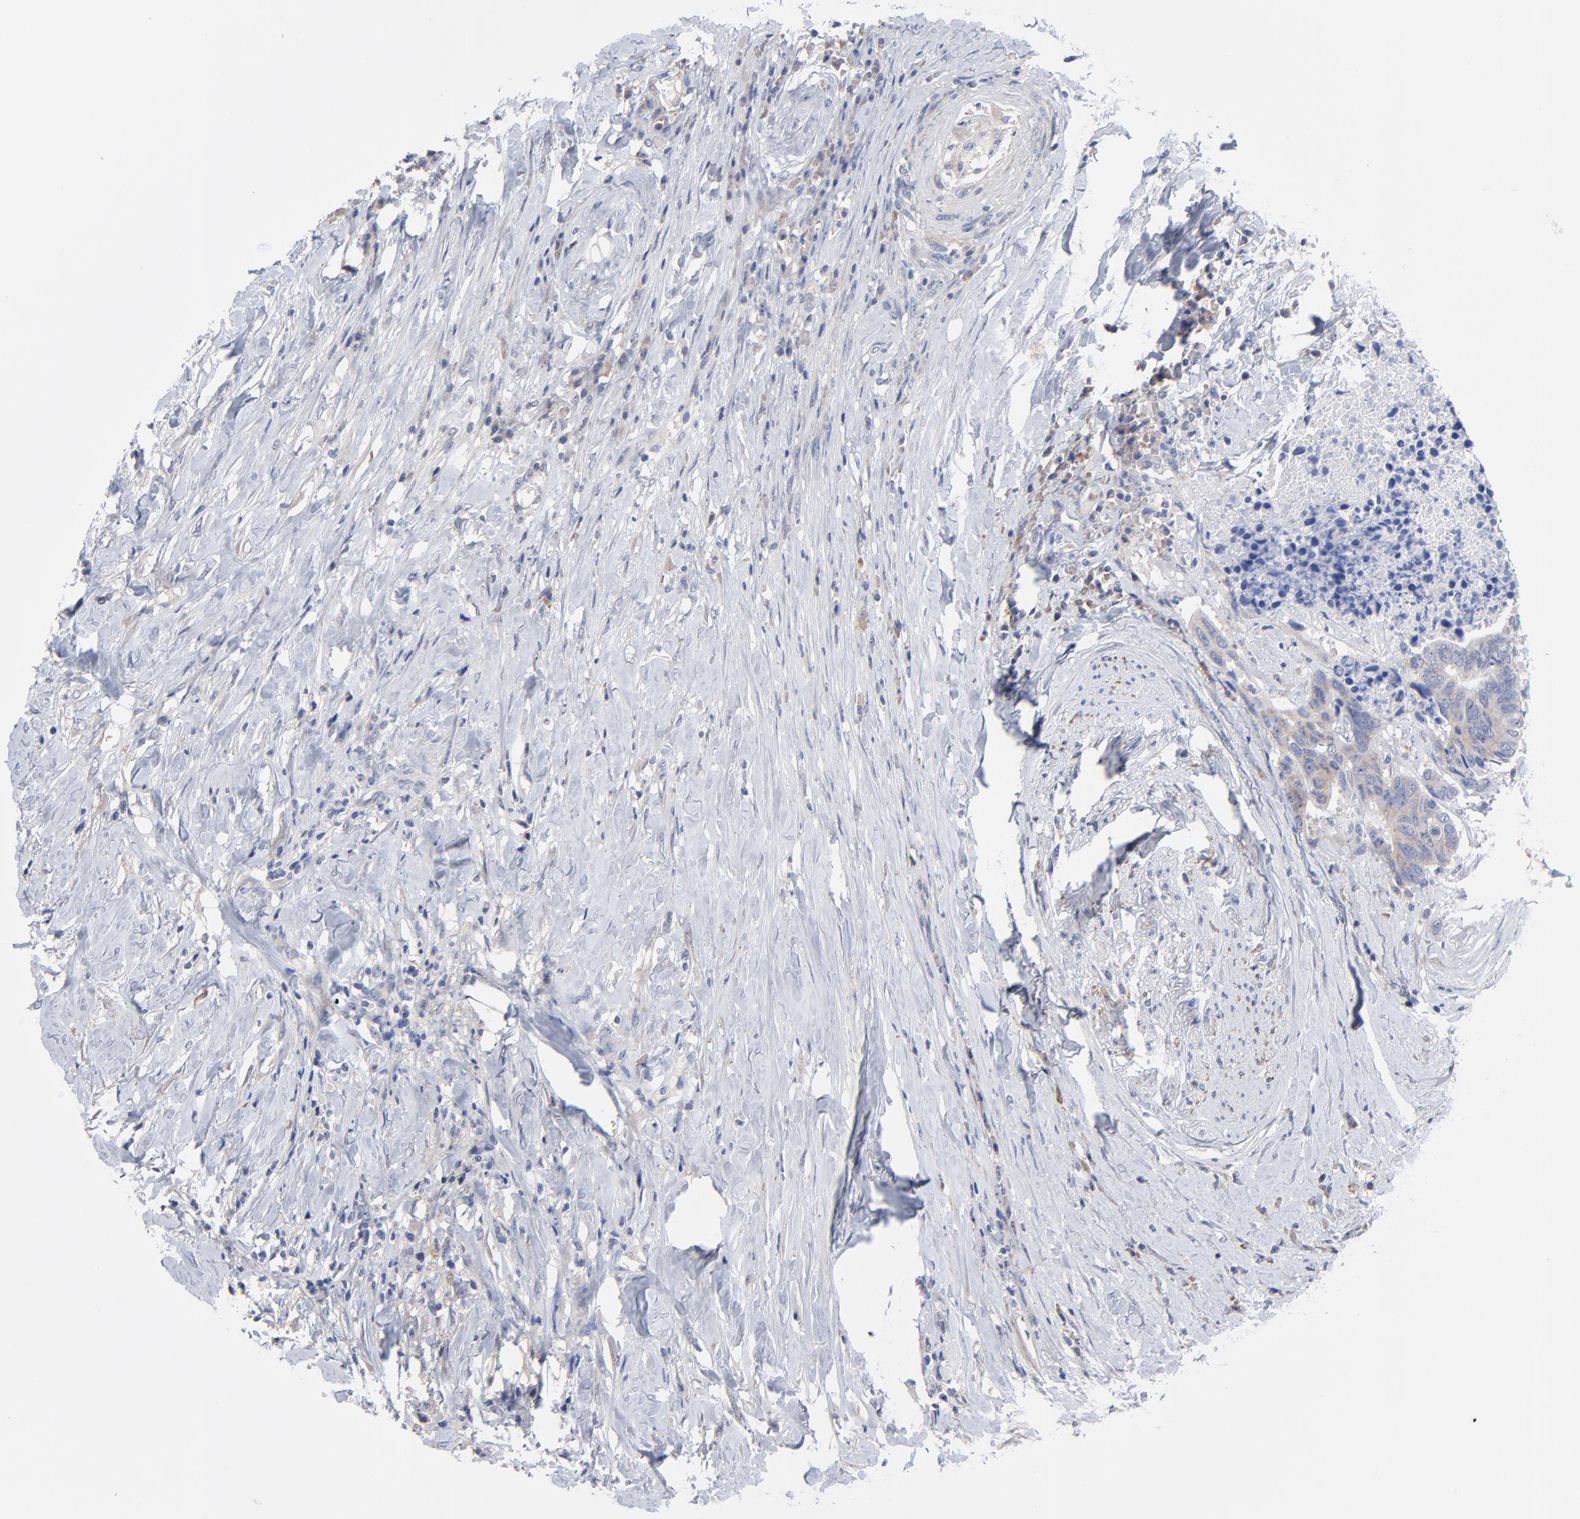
{"staining": {"intensity": "moderate", "quantity": "25%-75%", "location": "cytoplasmic/membranous"}, "tissue": "colorectal cancer", "cell_type": "Tumor cells", "image_type": "cancer", "snomed": [{"axis": "morphology", "description": "Adenocarcinoma, NOS"}, {"axis": "topography", "description": "Rectum"}], "caption": "IHC photomicrograph of neoplastic tissue: colorectal adenocarcinoma stained using IHC displays medium levels of moderate protein expression localized specifically in the cytoplasmic/membranous of tumor cells, appearing as a cytoplasmic/membranous brown color.", "gene": "TWNK", "patient": {"sex": "male", "age": 55}}